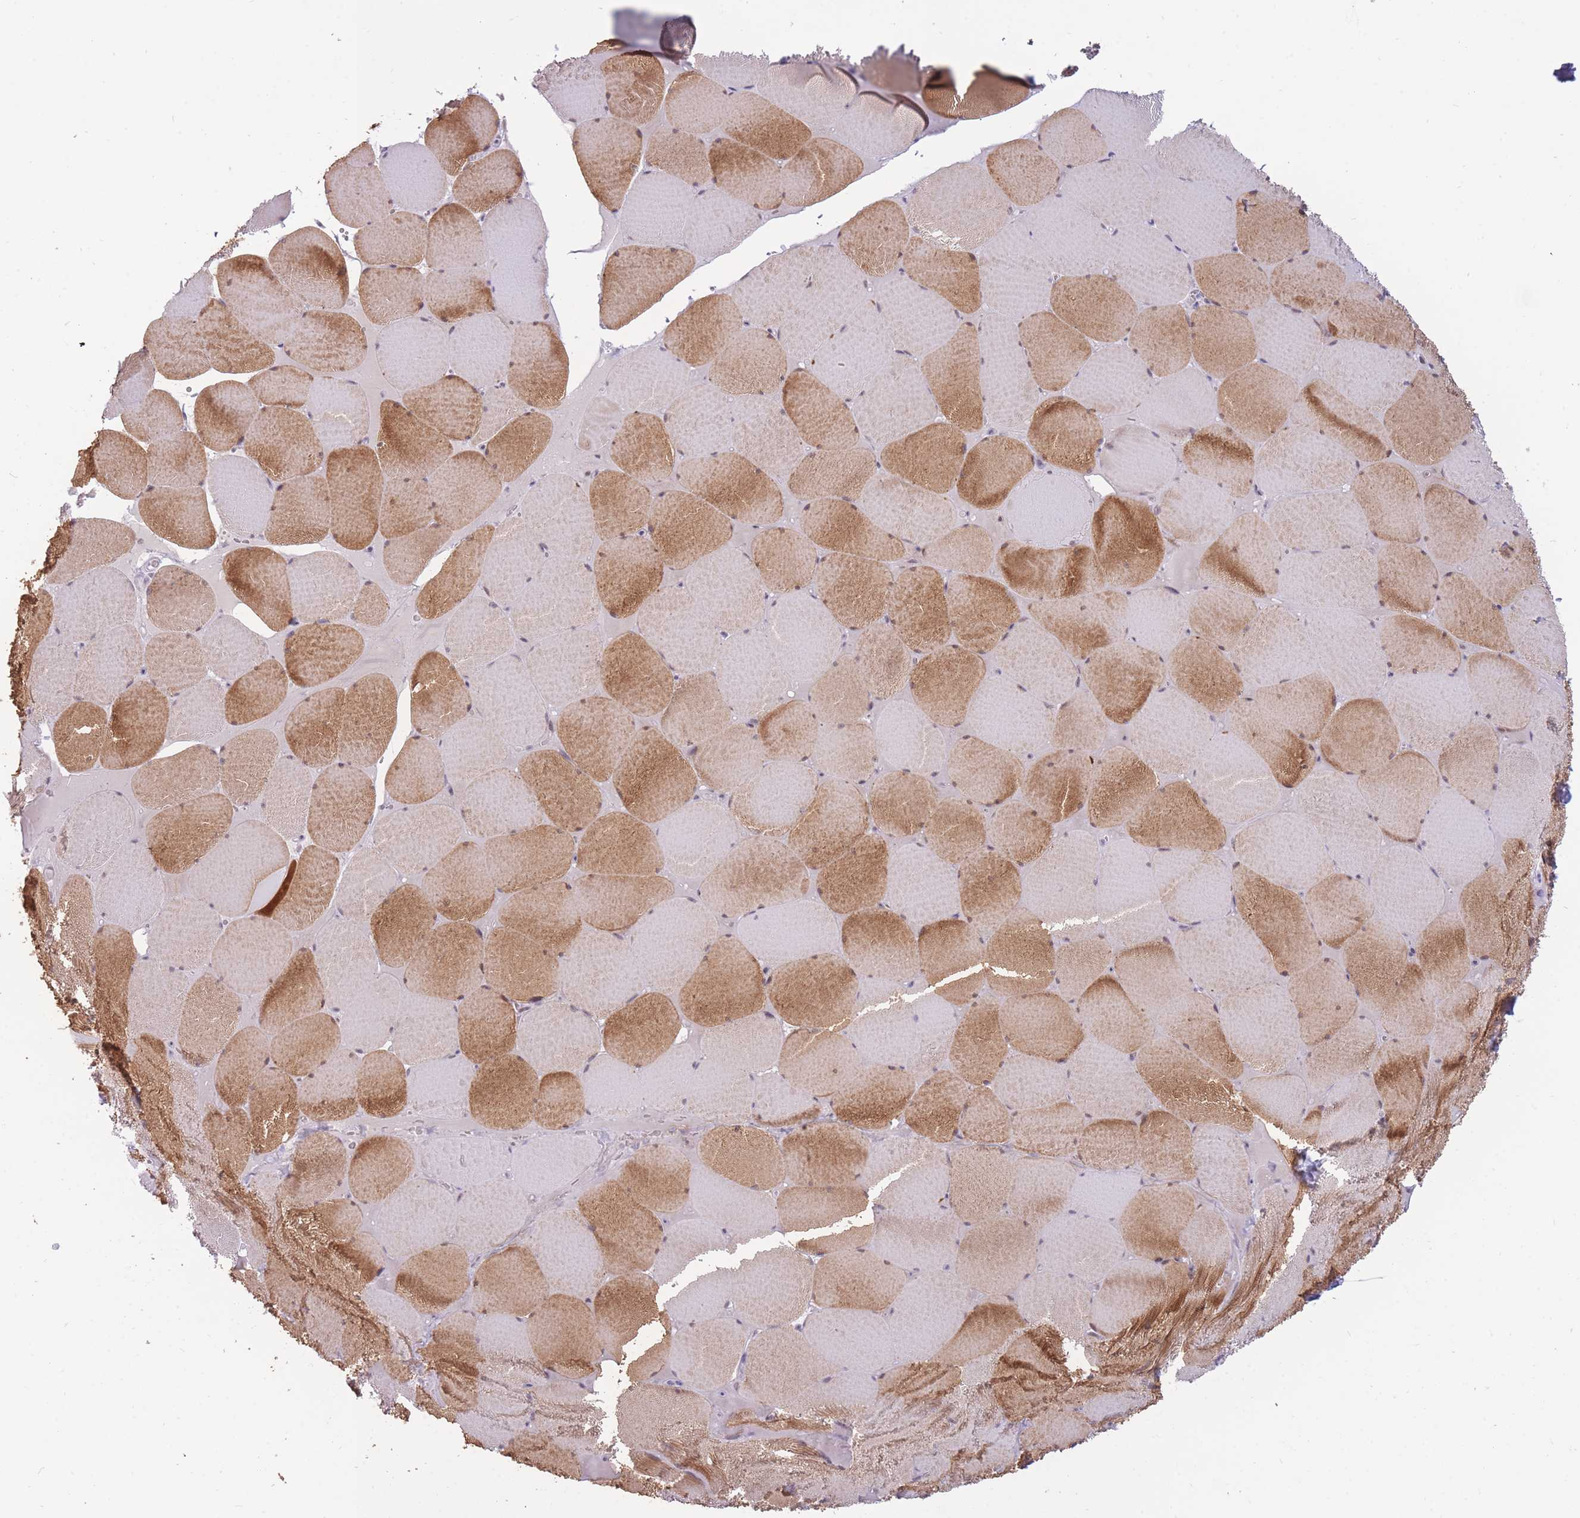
{"staining": {"intensity": "strong", "quantity": "25%-75%", "location": "cytoplasmic/membranous"}, "tissue": "skeletal muscle", "cell_type": "Myocytes", "image_type": "normal", "snomed": [{"axis": "morphology", "description": "Normal tissue, NOS"}, {"axis": "topography", "description": "Skeletal muscle"}, {"axis": "topography", "description": "Head-Neck"}], "caption": "Protein expression analysis of normal skeletal muscle demonstrates strong cytoplasmic/membranous staining in about 25%-75% of myocytes.", "gene": "CYP2B6", "patient": {"sex": "male", "age": 66}}